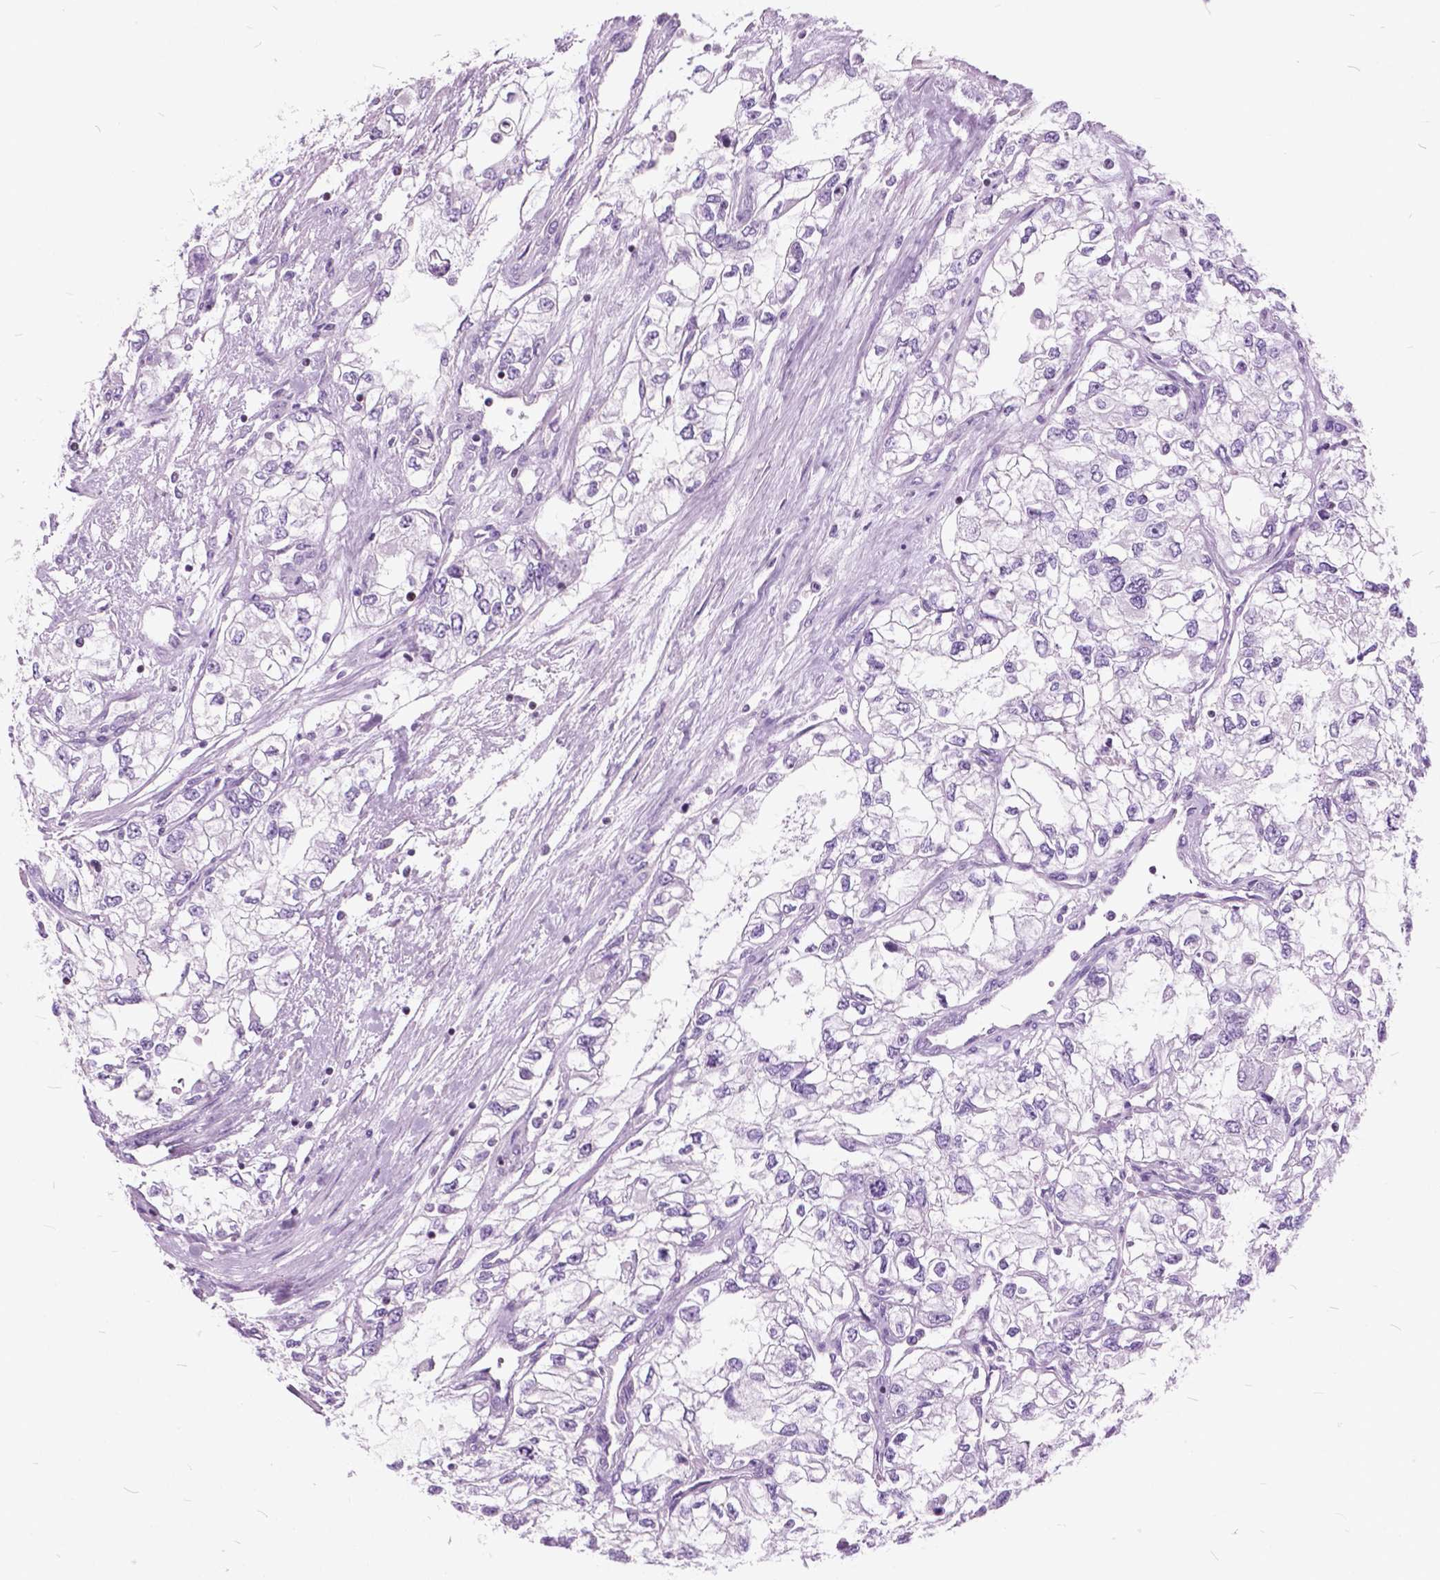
{"staining": {"intensity": "negative", "quantity": "none", "location": "none"}, "tissue": "renal cancer", "cell_type": "Tumor cells", "image_type": "cancer", "snomed": [{"axis": "morphology", "description": "Adenocarcinoma, NOS"}, {"axis": "topography", "description": "Kidney"}], "caption": "Adenocarcinoma (renal) was stained to show a protein in brown. There is no significant staining in tumor cells.", "gene": "SP140", "patient": {"sex": "female", "age": 59}}